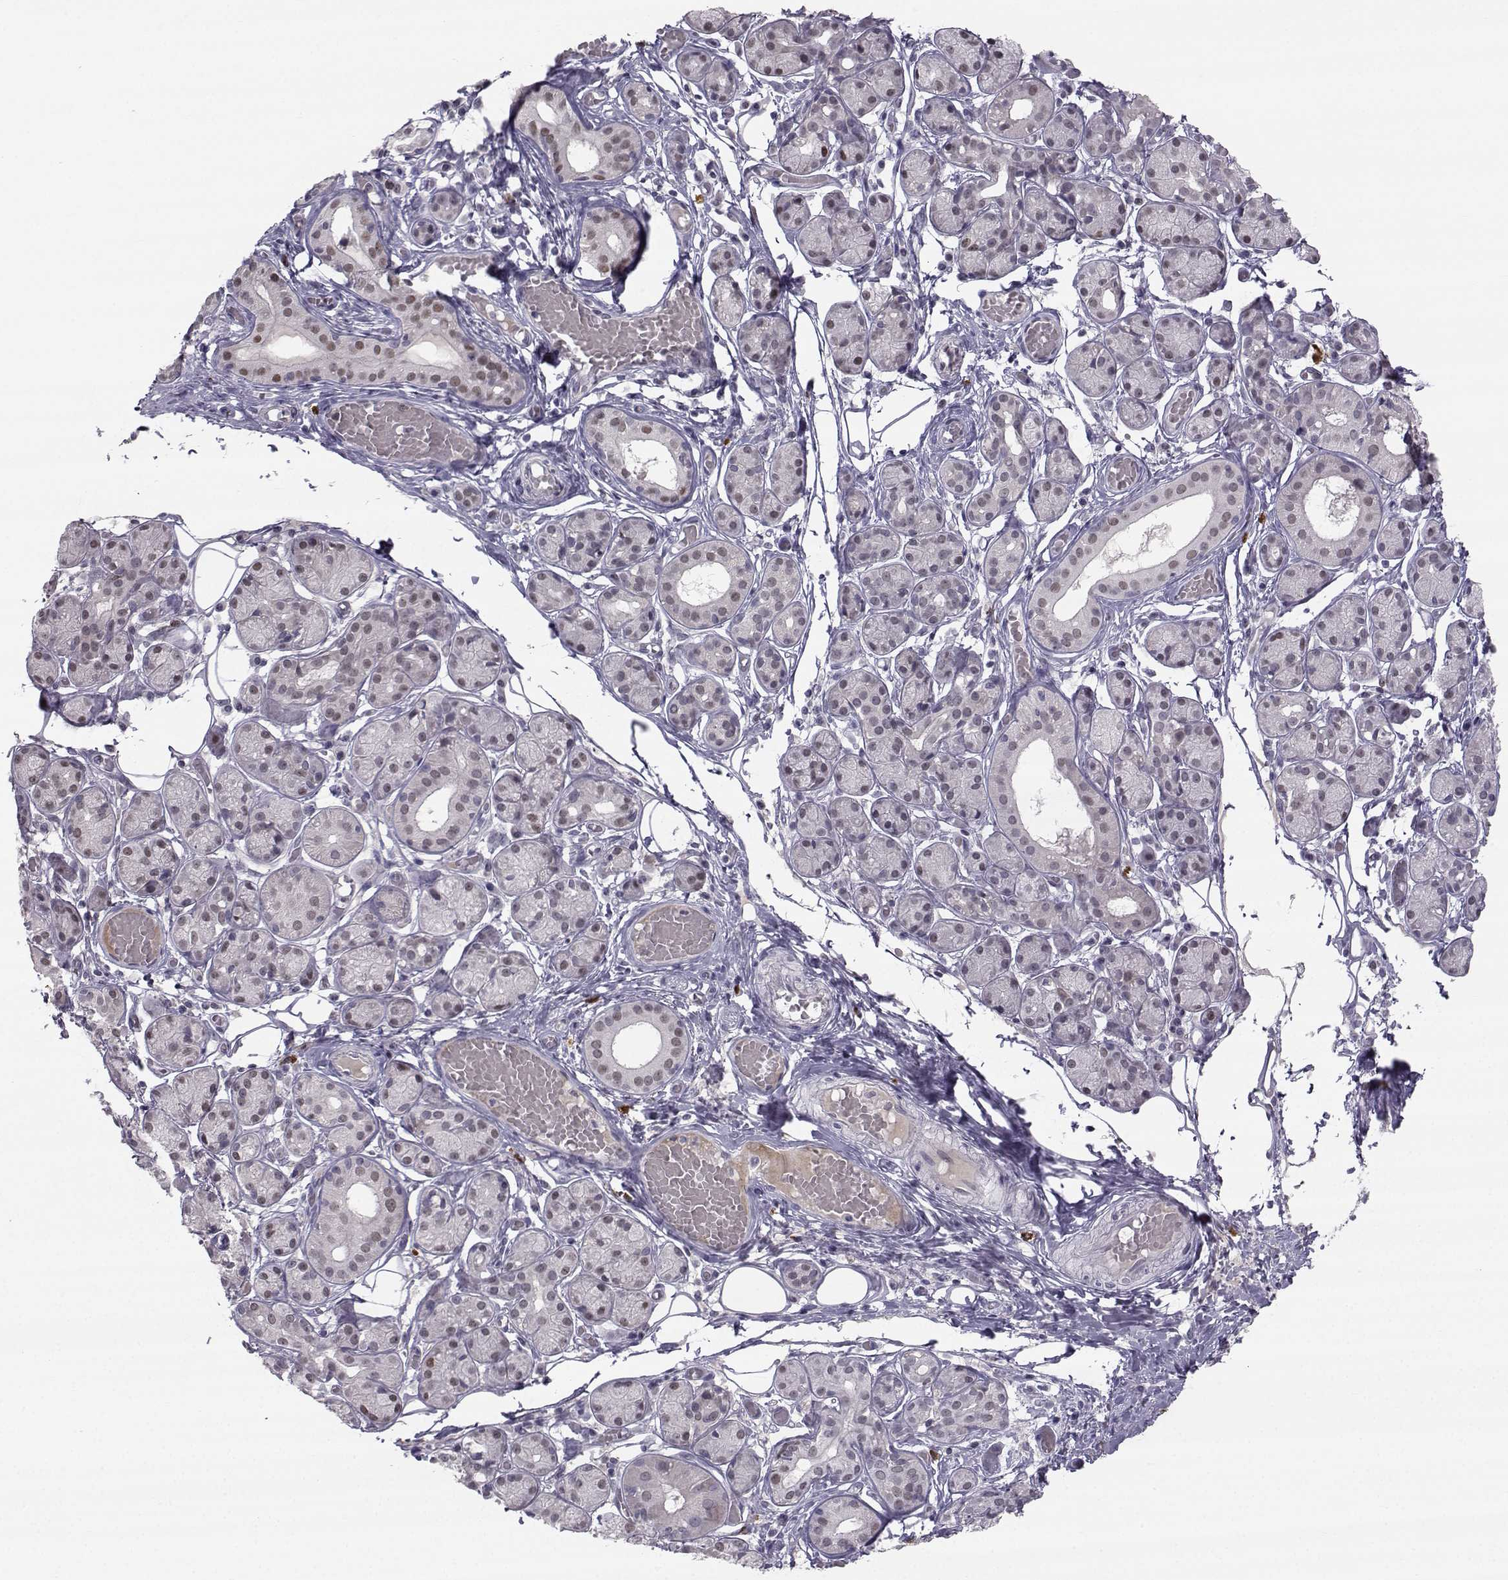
{"staining": {"intensity": "weak", "quantity": "<25%", "location": "nuclear"}, "tissue": "salivary gland", "cell_type": "Glandular cells", "image_type": "normal", "snomed": [{"axis": "morphology", "description": "Normal tissue, NOS"}, {"axis": "topography", "description": "Salivary gland"}, {"axis": "topography", "description": "Peripheral nerve tissue"}], "caption": "An immunohistochemistry (IHC) histopathology image of benign salivary gland is shown. There is no staining in glandular cells of salivary gland.", "gene": "LRP8", "patient": {"sex": "male", "age": 71}}